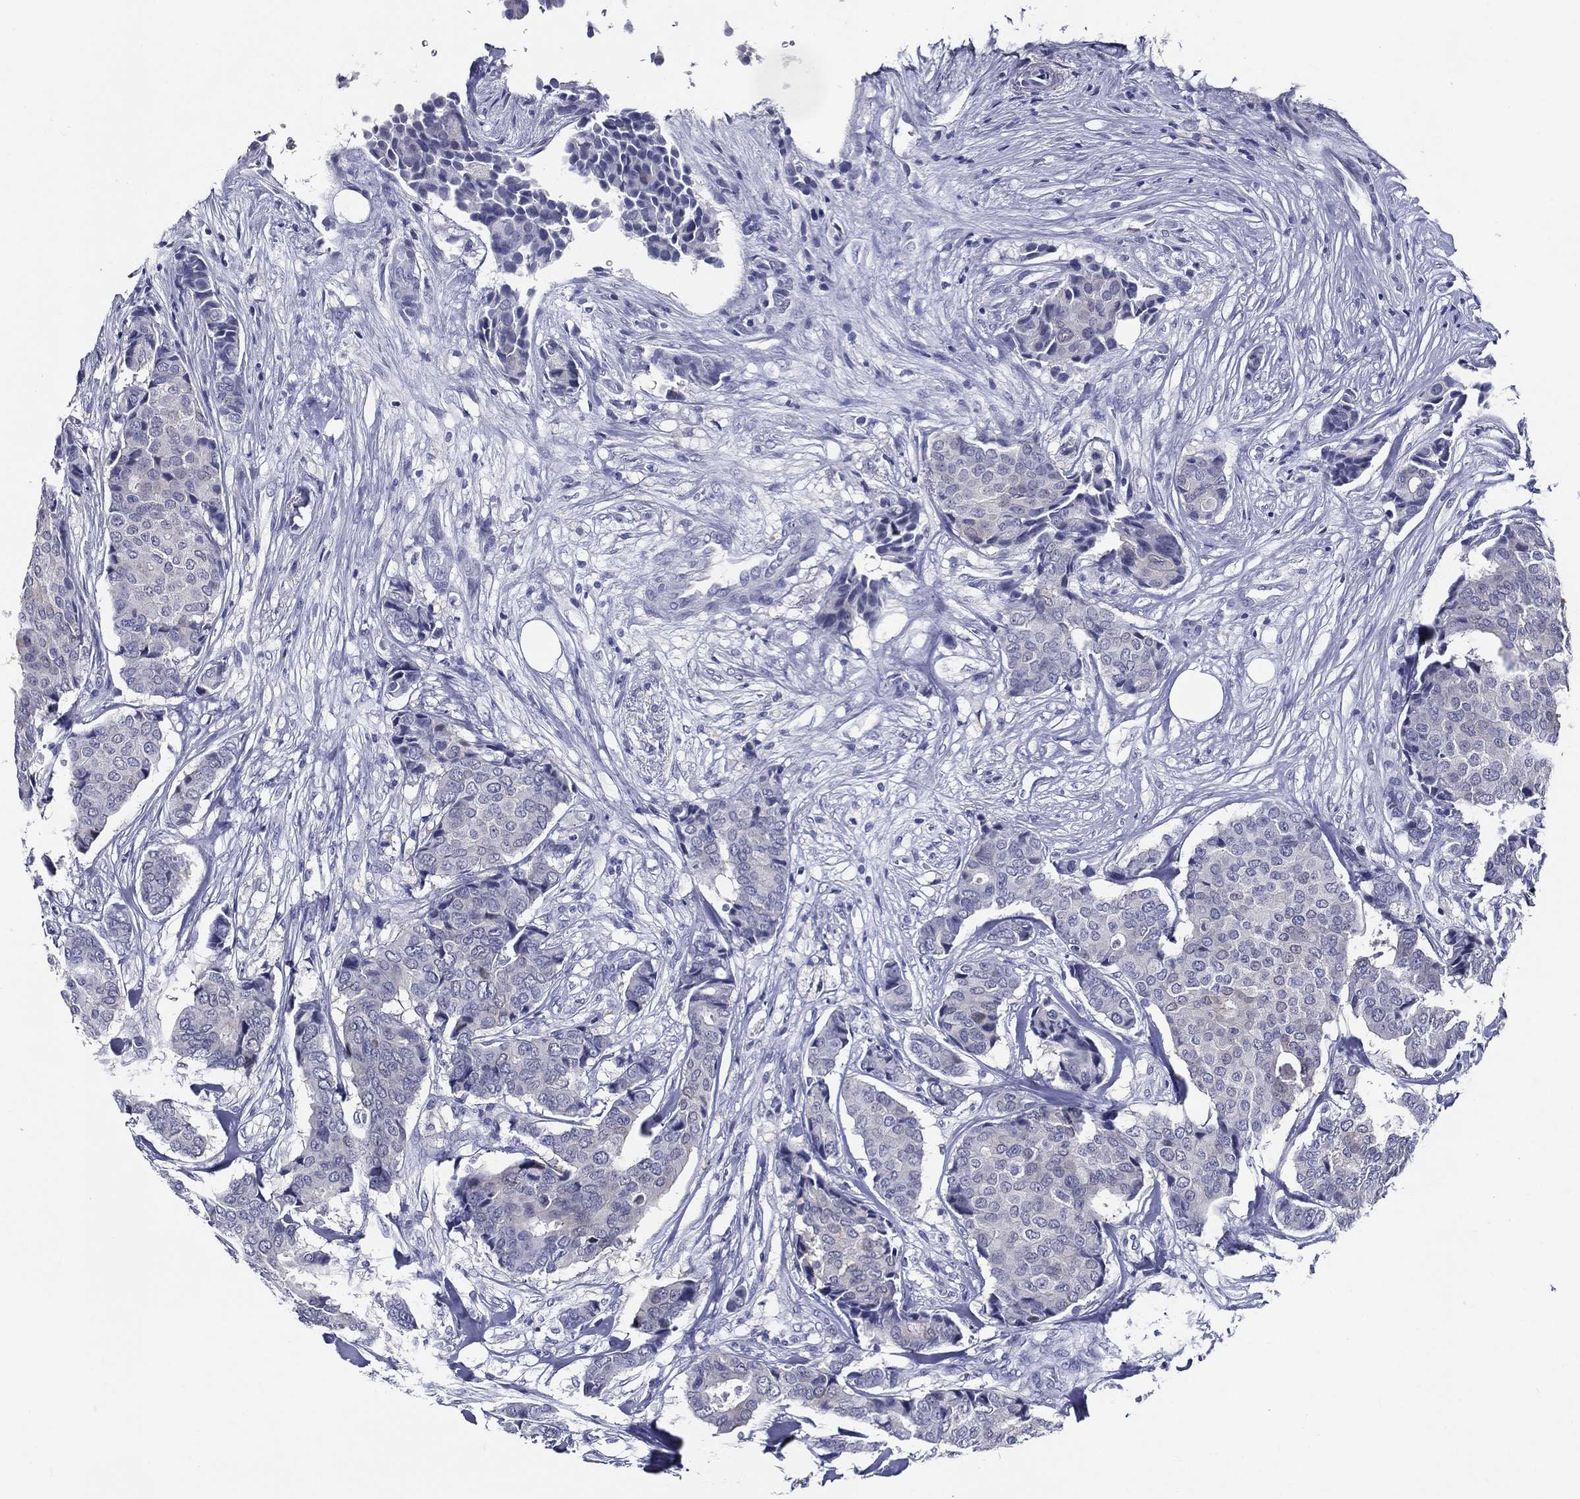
{"staining": {"intensity": "negative", "quantity": "none", "location": "none"}, "tissue": "breast cancer", "cell_type": "Tumor cells", "image_type": "cancer", "snomed": [{"axis": "morphology", "description": "Duct carcinoma"}, {"axis": "topography", "description": "Breast"}], "caption": "Breast cancer (invasive ductal carcinoma) was stained to show a protein in brown. There is no significant staining in tumor cells.", "gene": "ACE2", "patient": {"sex": "female", "age": 75}}